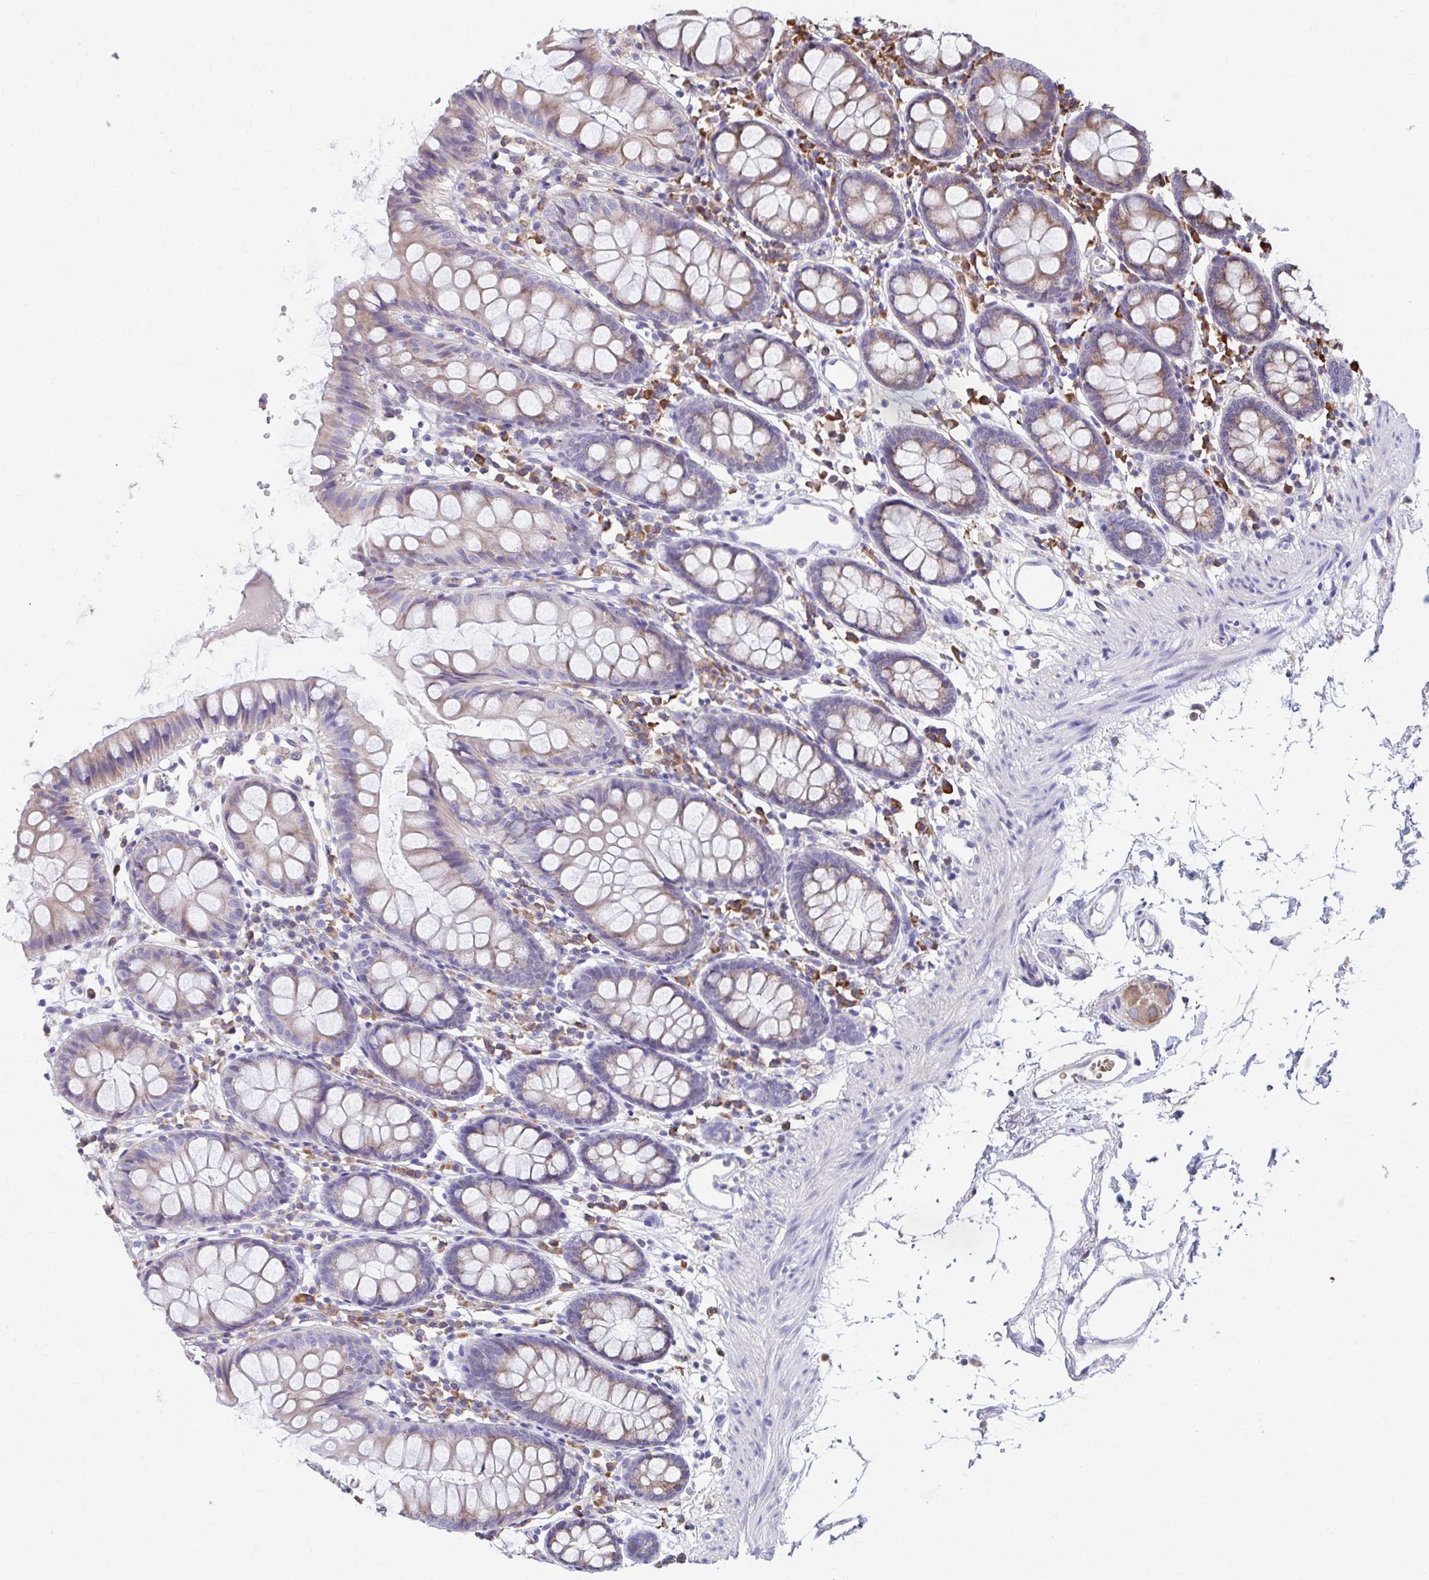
{"staining": {"intensity": "negative", "quantity": "none", "location": "none"}, "tissue": "colon", "cell_type": "Endothelial cells", "image_type": "normal", "snomed": [{"axis": "morphology", "description": "Normal tissue, NOS"}, {"axis": "topography", "description": "Colon"}], "caption": "Immunohistochemistry histopathology image of unremarkable colon: colon stained with DAB (3,3'-diaminobenzidine) displays no significant protein staining in endothelial cells. (DAB immunohistochemistry (IHC), high magnification).", "gene": "FKBP2", "patient": {"sex": "female", "age": 84}}